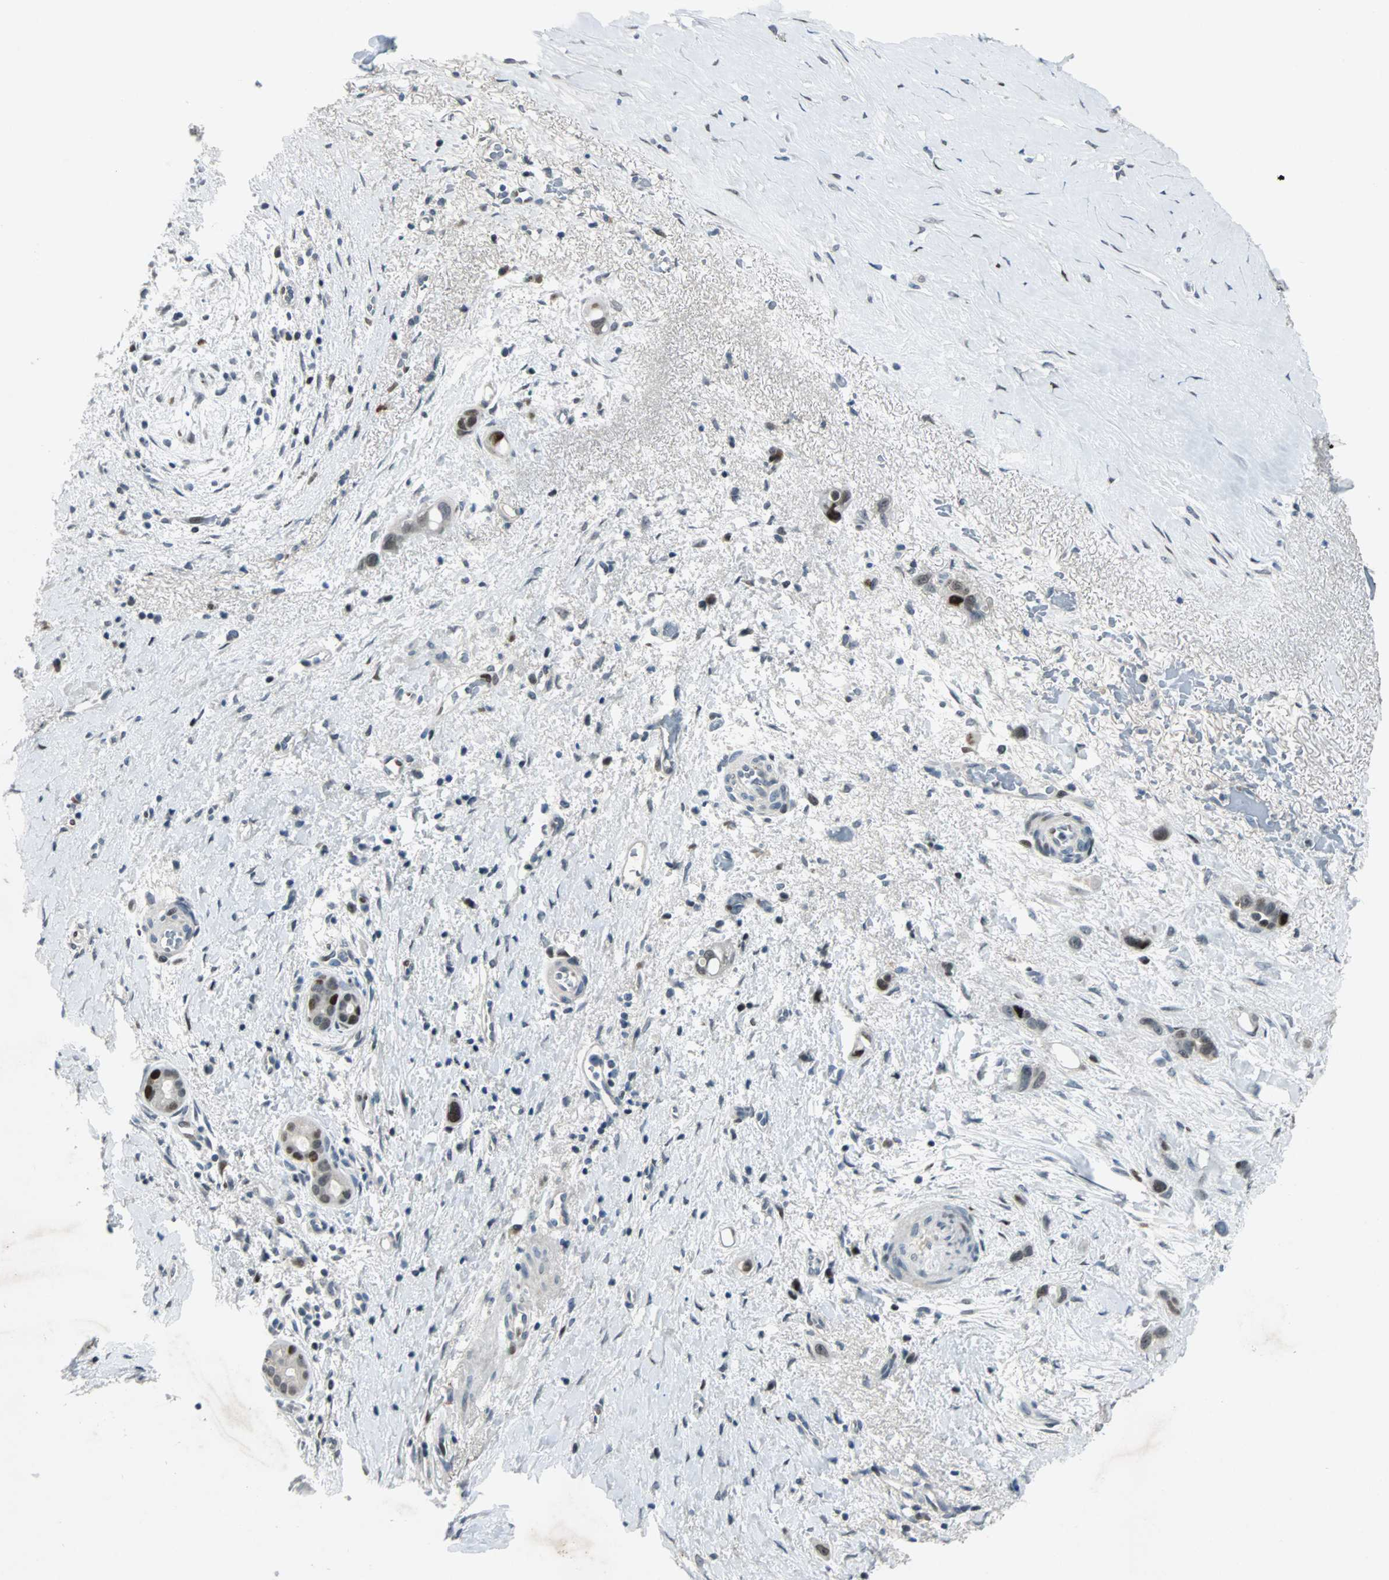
{"staining": {"intensity": "strong", "quantity": ">75%", "location": "nuclear"}, "tissue": "liver cancer", "cell_type": "Tumor cells", "image_type": "cancer", "snomed": [{"axis": "morphology", "description": "Cholangiocarcinoma"}, {"axis": "topography", "description": "Liver"}], "caption": "Human cholangiocarcinoma (liver) stained with a brown dye shows strong nuclear positive staining in approximately >75% of tumor cells.", "gene": "AJUBA", "patient": {"sex": "female", "age": 65}}